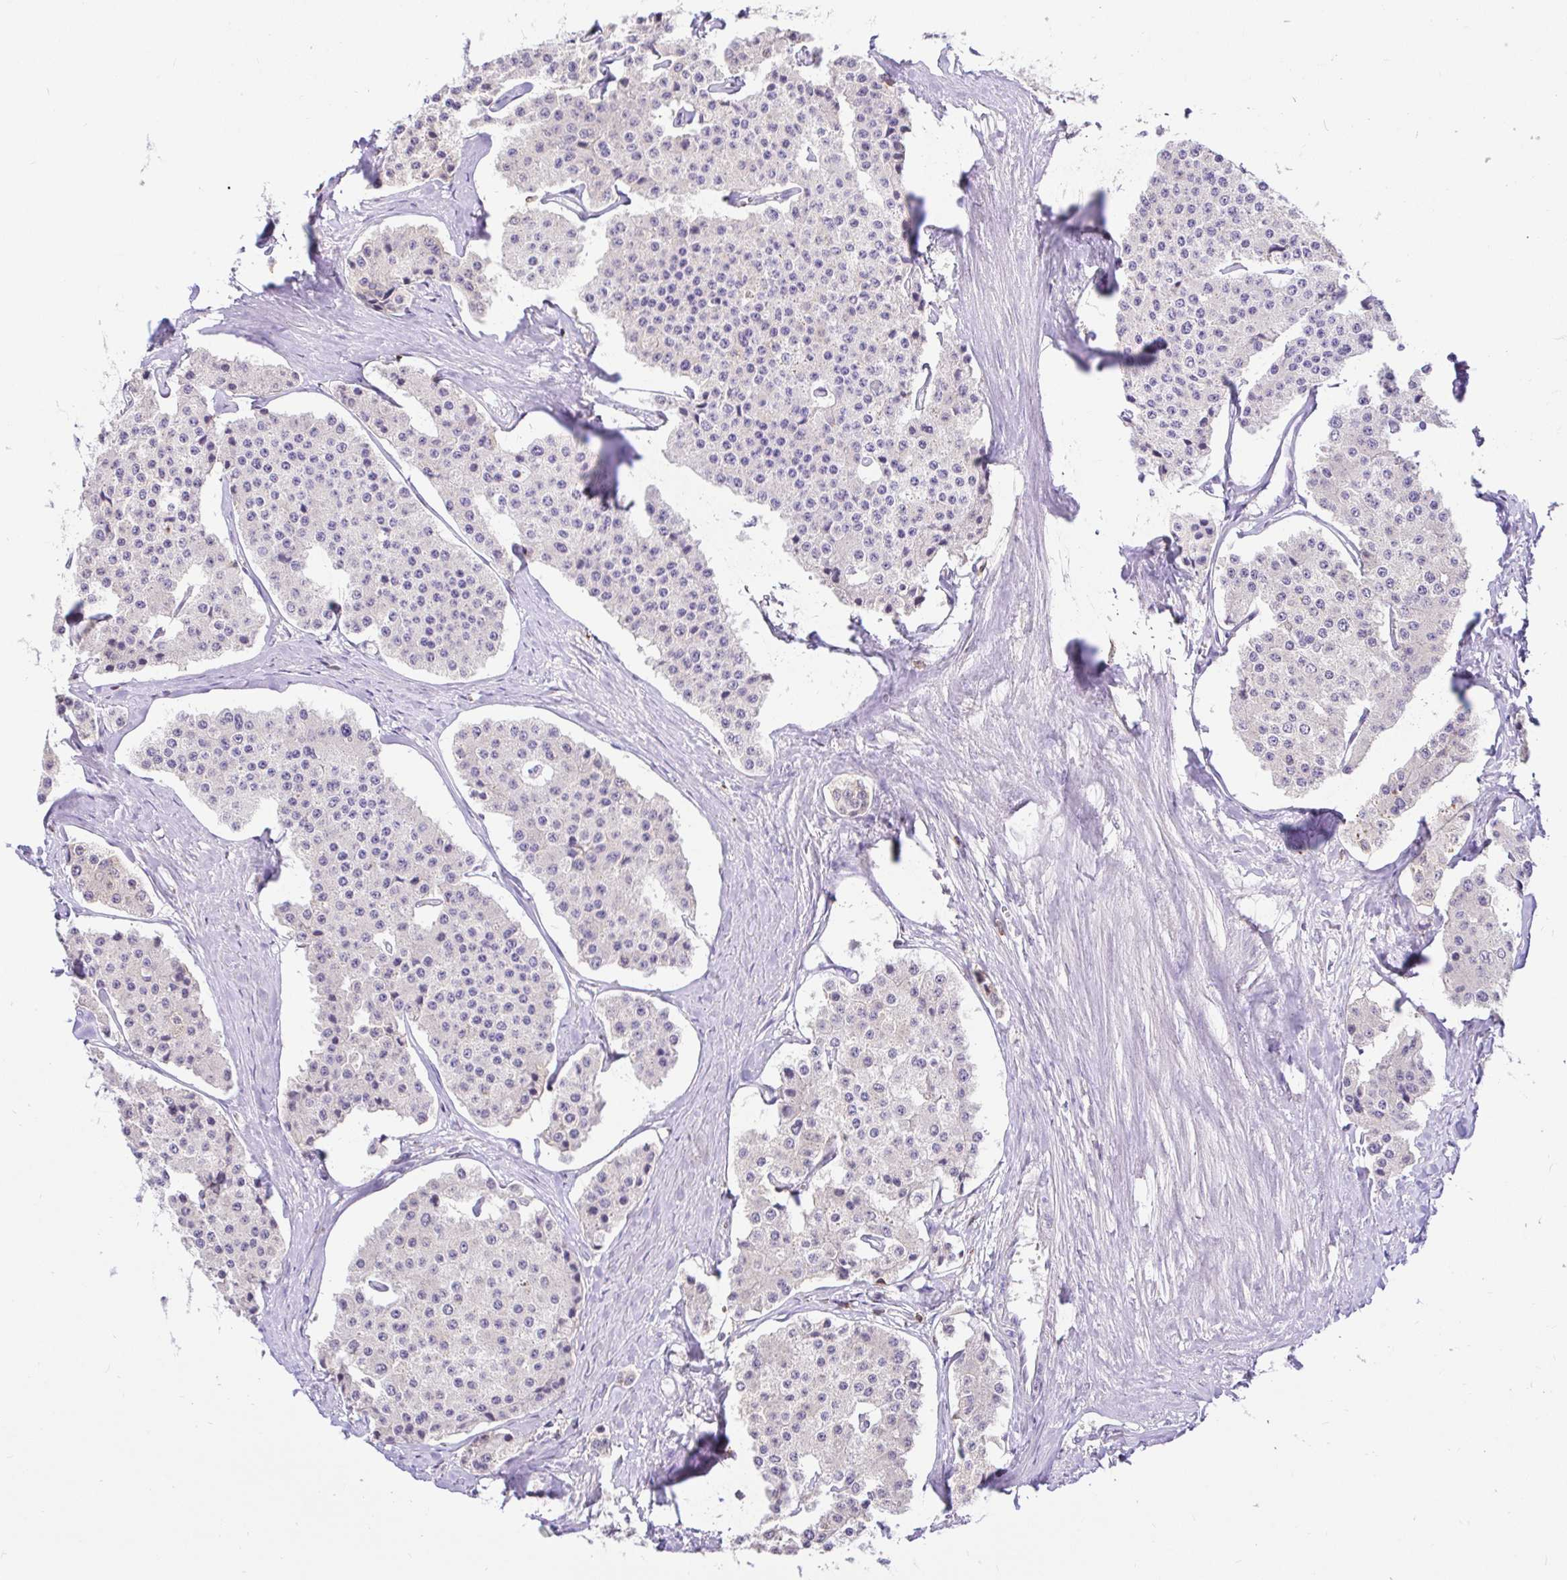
{"staining": {"intensity": "negative", "quantity": "none", "location": "none"}, "tissue": "carcinoid", "cell_type": "Tumor cells", "image_type": "cancer", "snomed": [{"axis": "morphology", "description": "Carcinoid, malignant, NOS"}, {"axis": "topography", "description": "Small intestine"}], "caption": "An image of human carcinoid (malignant) is negative for staining in tumor cells.", "gene": "SKAP1", "patient": {"sex": "female", "age": 65}}